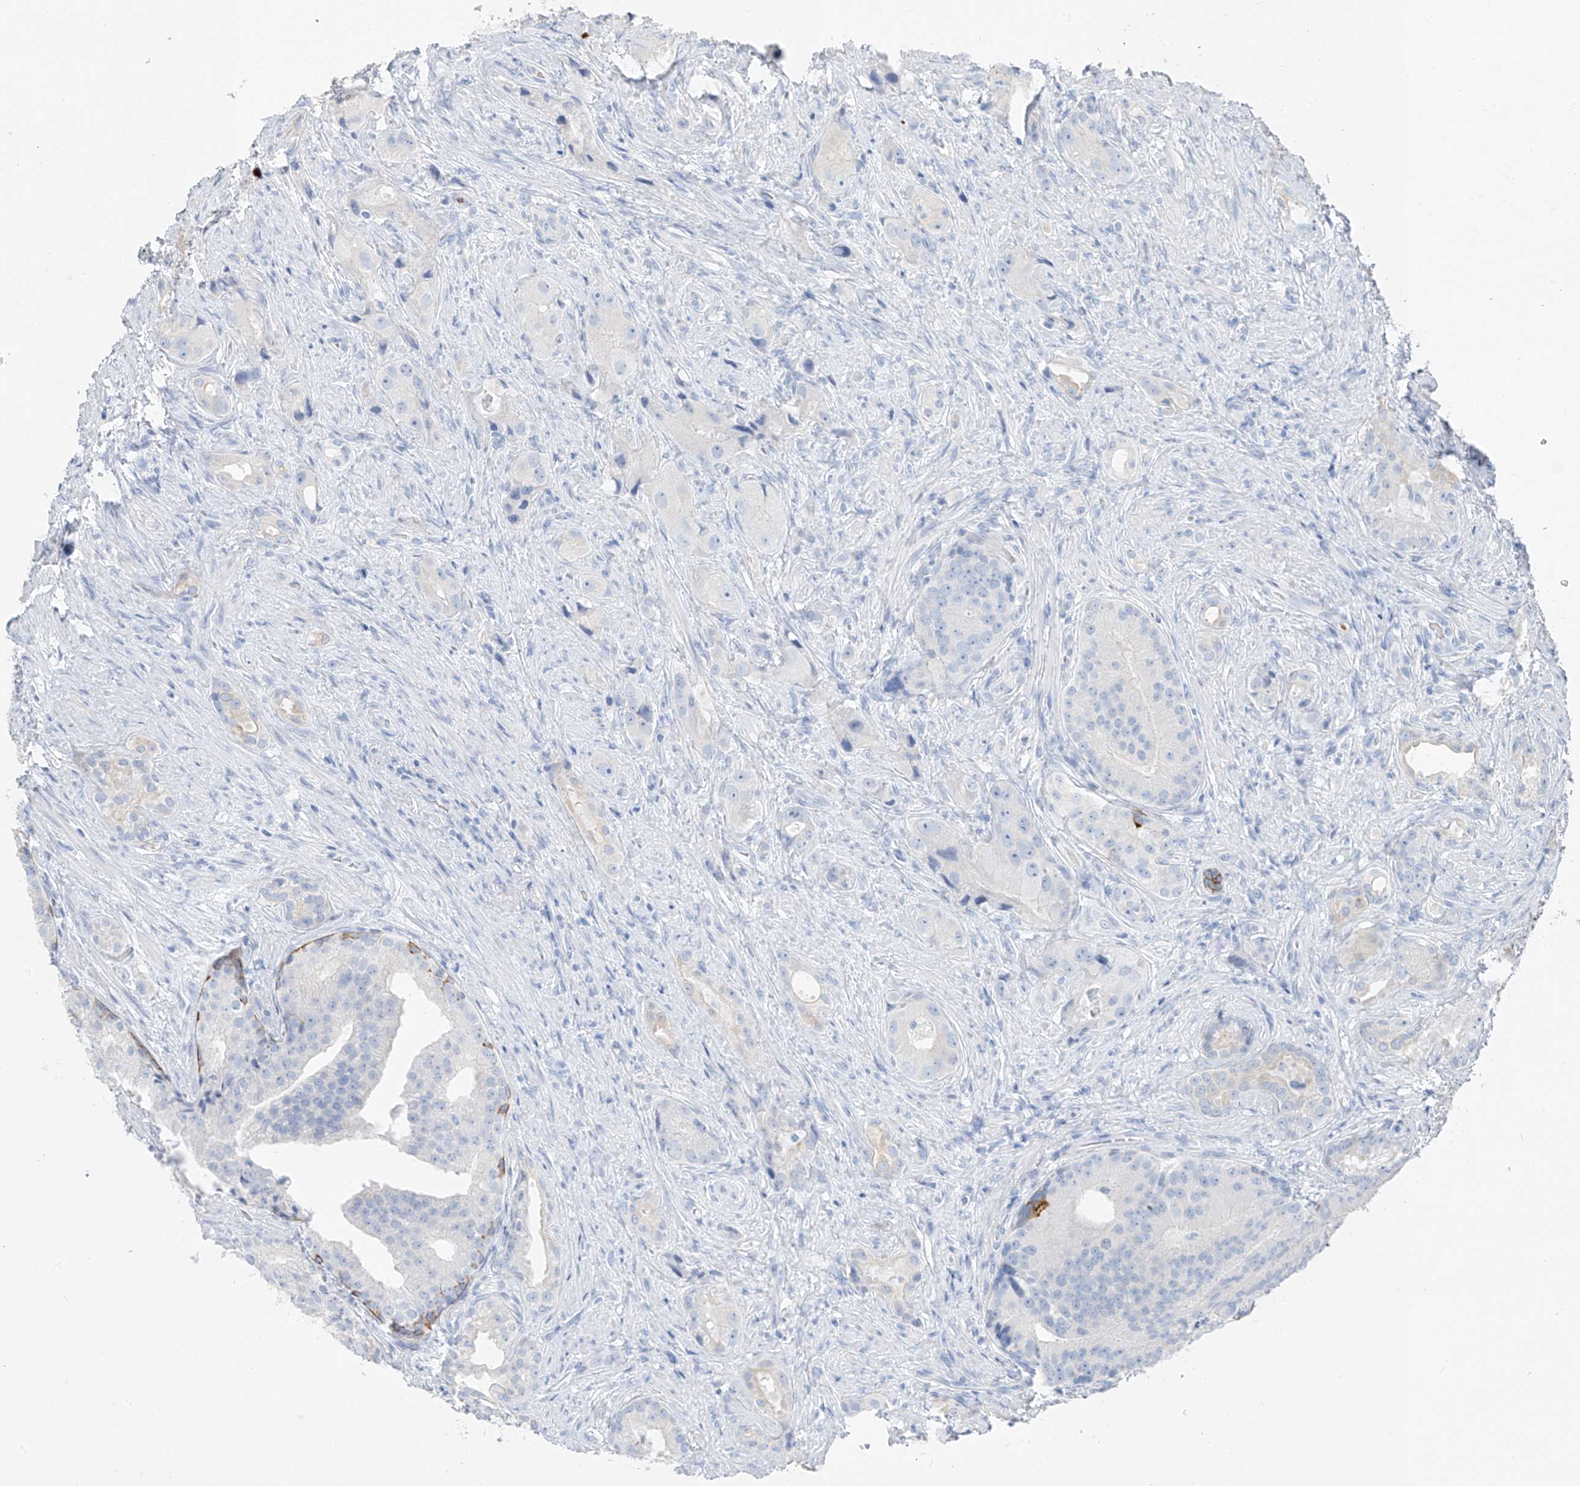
{"staining": {"intensity": "negative", "quantity": "none", "location": "none"}, "tissue": "prostate cancer", "cell_type": "Tumor cells", "image_type": "cancer", "snomed": [{"axis": "morphology", "description": "Adenocarcinoma, Low grade"}, {"axis": "topography", "description": "Prostate"}], "caption": "A histopathology image of human prostate cancer is negative for staining in tumor cells.", "gene": "PAFAH1B3", "patient": {"sex": "male", "age": 71}}